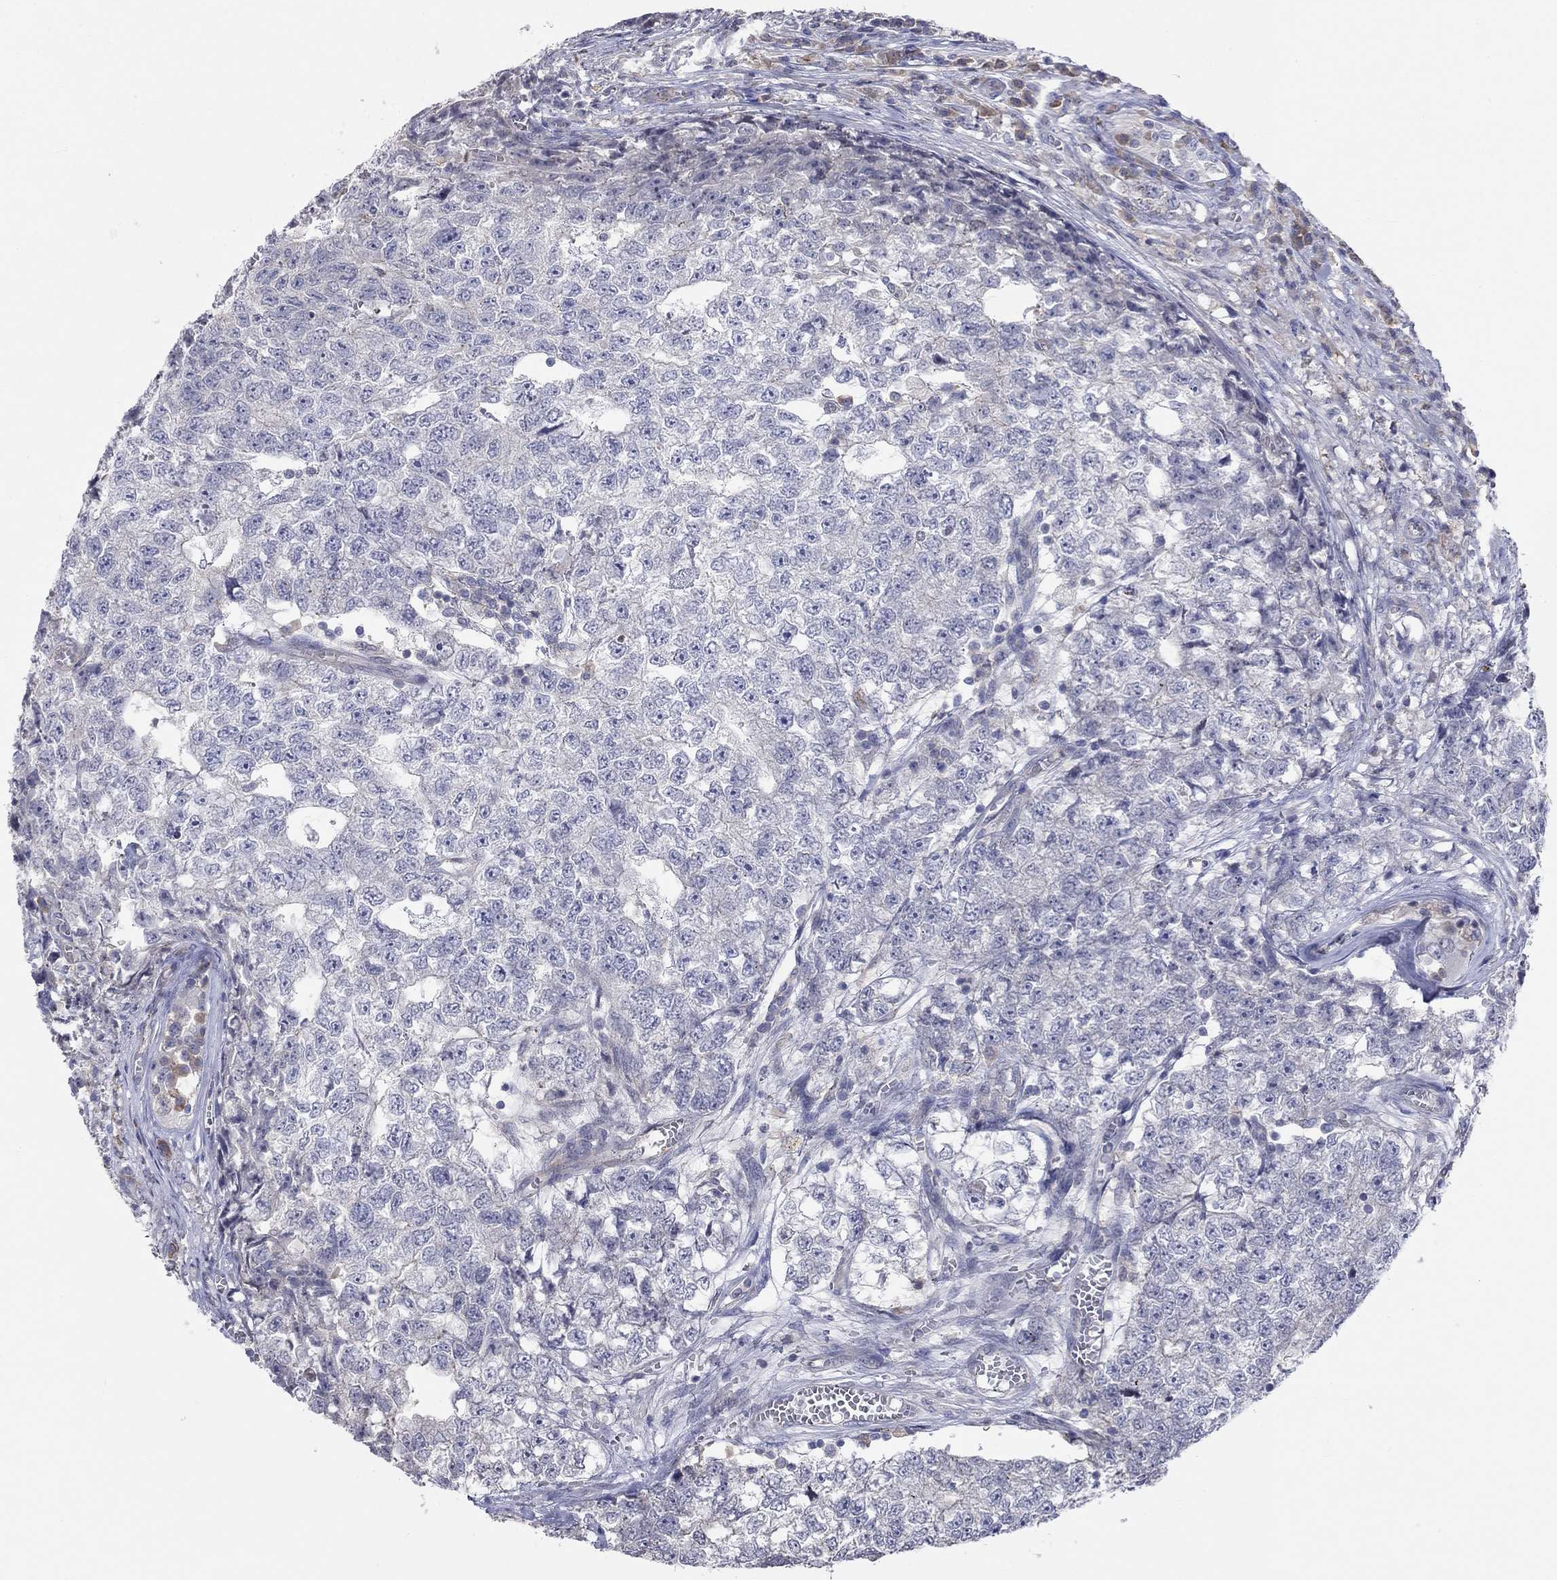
{"staining": {"intensity": "negative", "quantity": "none", "location": "none"}, "tissue": "testis cancer", "cell_type": "Tumor cells", "image_type": "cancer", "snomed": [{"axis": "morphology", "description": "Seminoma, NOS"}, {"axis": "morphology", "description": "Carcinoma, Embryonal, NOS"}, {"axis": "topography", "description": "Testis"}], "caption": "High magnification brightfield microscopy of testis embryonal carcinoma stained with DAB (brown) and counterstained with hematoxylin (blue): tumor cells show no significant staining.", "gene": "PCDHGA10", "patient": {"sex": "male", "age": 22}}